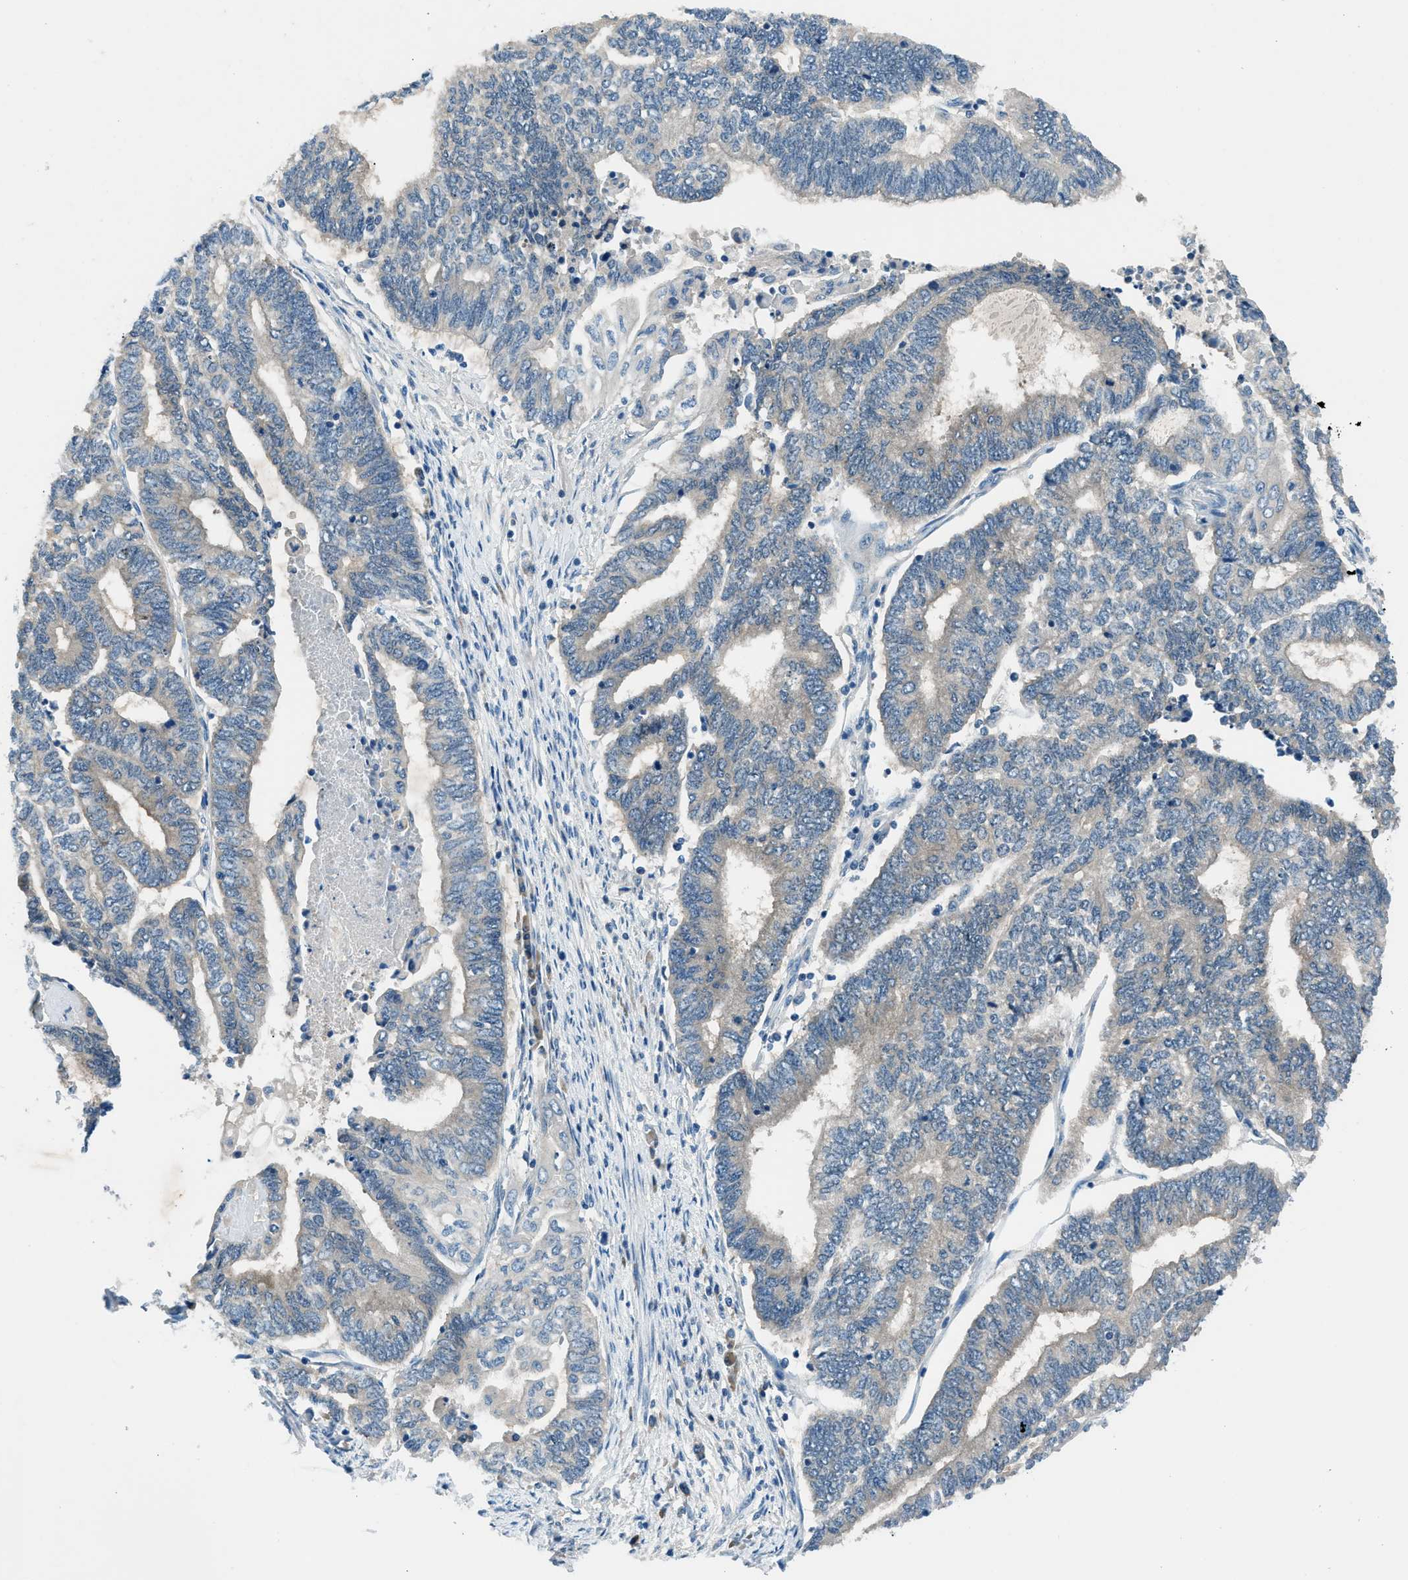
{"staining": {"intensity": "weak", "quantity": "<25%", "location": "cytoplasmic/membranous"}, "tissue": "endometrial cancer", "cell_type": "Tumor cells", "image_type": "cancer", "snomed": [{"axis": "morphology", "description": "Adenocarcinoma, NOS"}, {"axis": "topography", "description": "Uterus"}, {"axis": "topography", "description": "Endometrium"}], "caption": "DAB (3,3'-diaminobenzidine) immunohistochemical staining of endometrial cancer (adenocarcinoma) exhibits no significant expression in tumor cells. The staining is performed using DAB (3,3'-diaminobenzidine) brown chromogen with nuclei counter-stained in using hematoxylin.", "gene": "ACP1", "patient": {"sex": "female", "age": 70}}